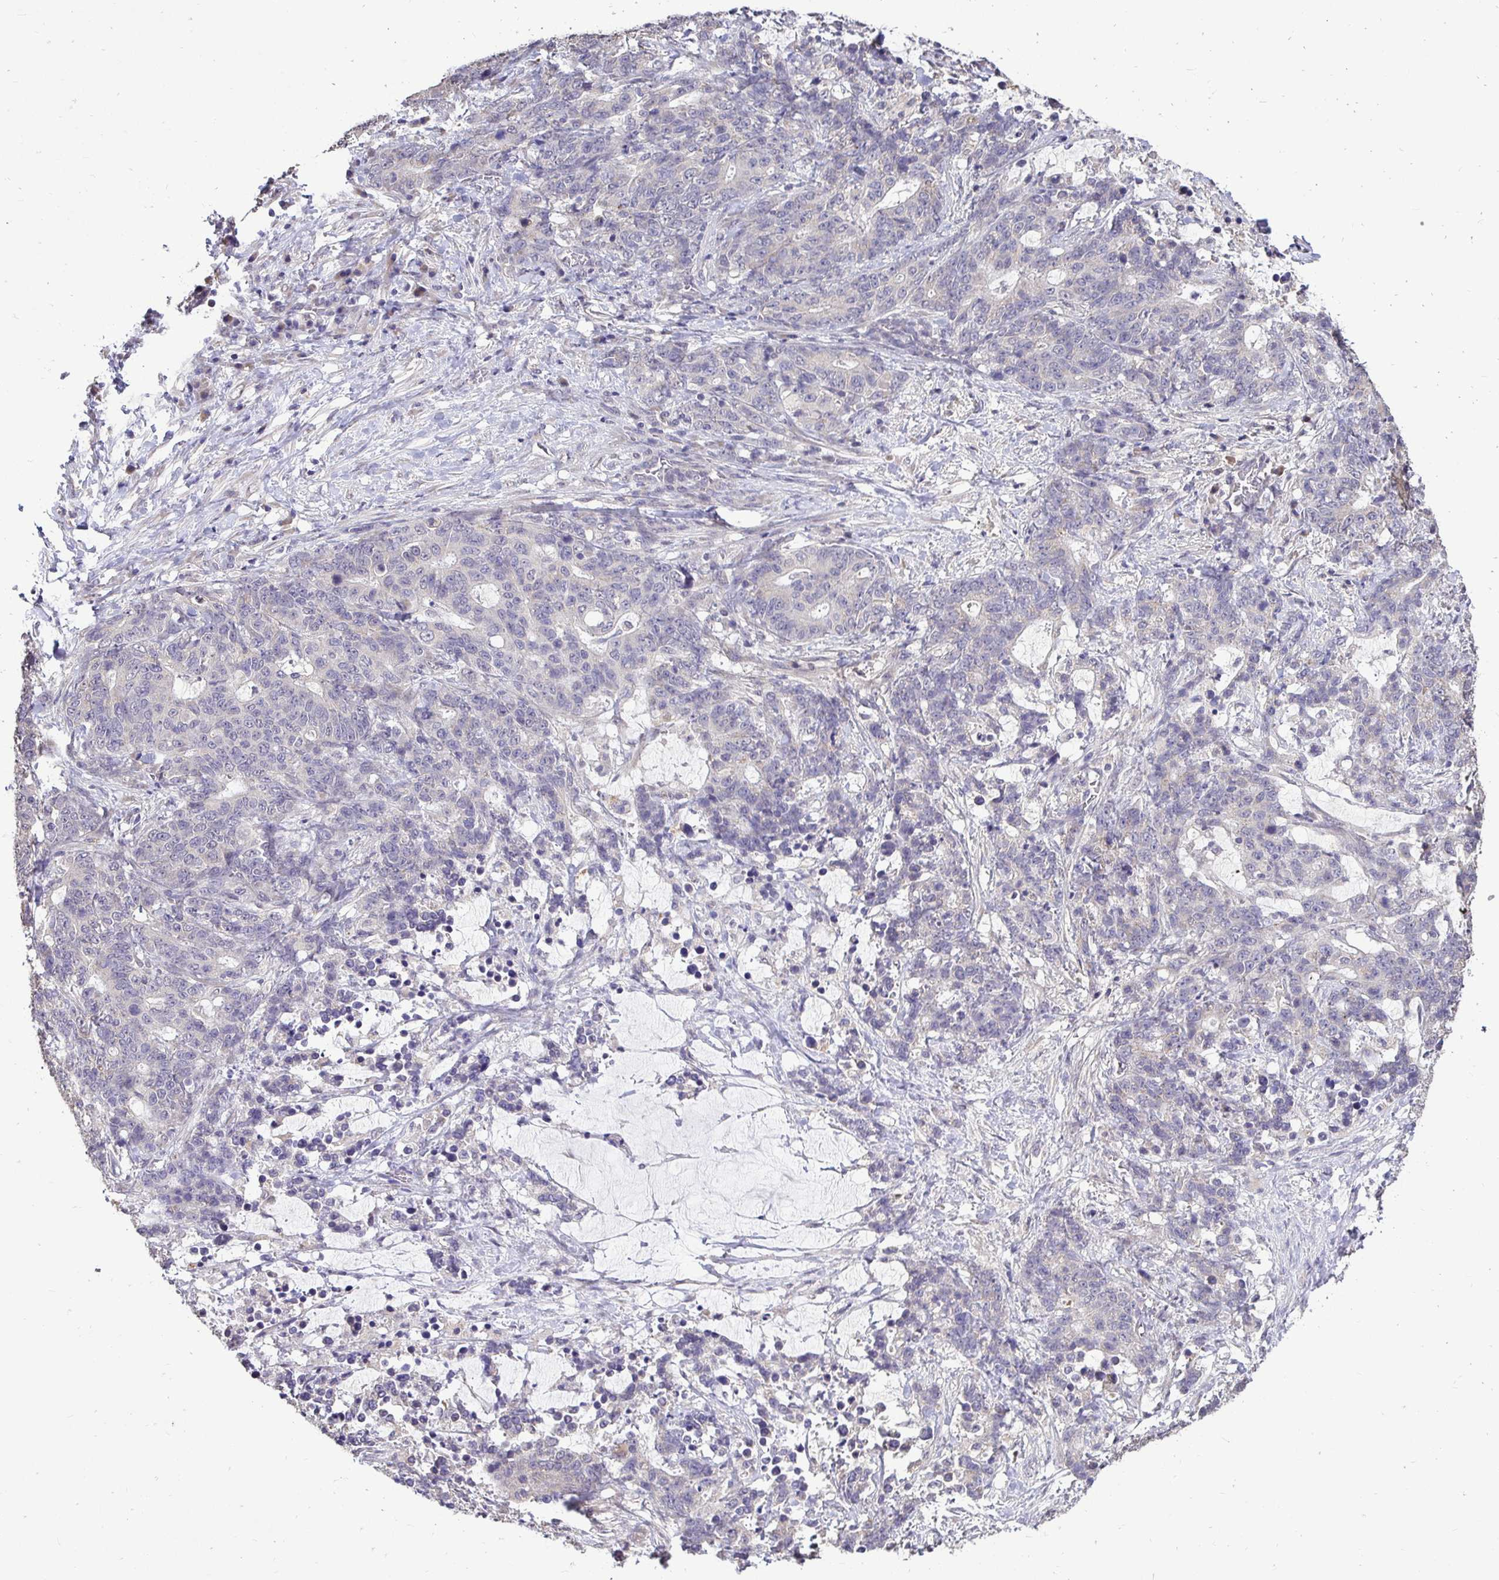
{"staining": {"intensity": "negative", "quantity": "none", "location": "none"}, "tissue": "stomach cancer", "cell_type": "Tumor cells", "image_type": "cancer", "snomed": [{"axis": "morphology", "description": "Normal tissue, NOS"}, {"axis": "morphology", "description": "Adenocarcinoma, NOS"}, {"axis": "topography", "description": "Stomach"}], "caption": "There is no significant expression in tumor cells of stomach adenocarcinoma.", "gene": "RHEBL1", "patient": {"sex": "female", "age": 64}}